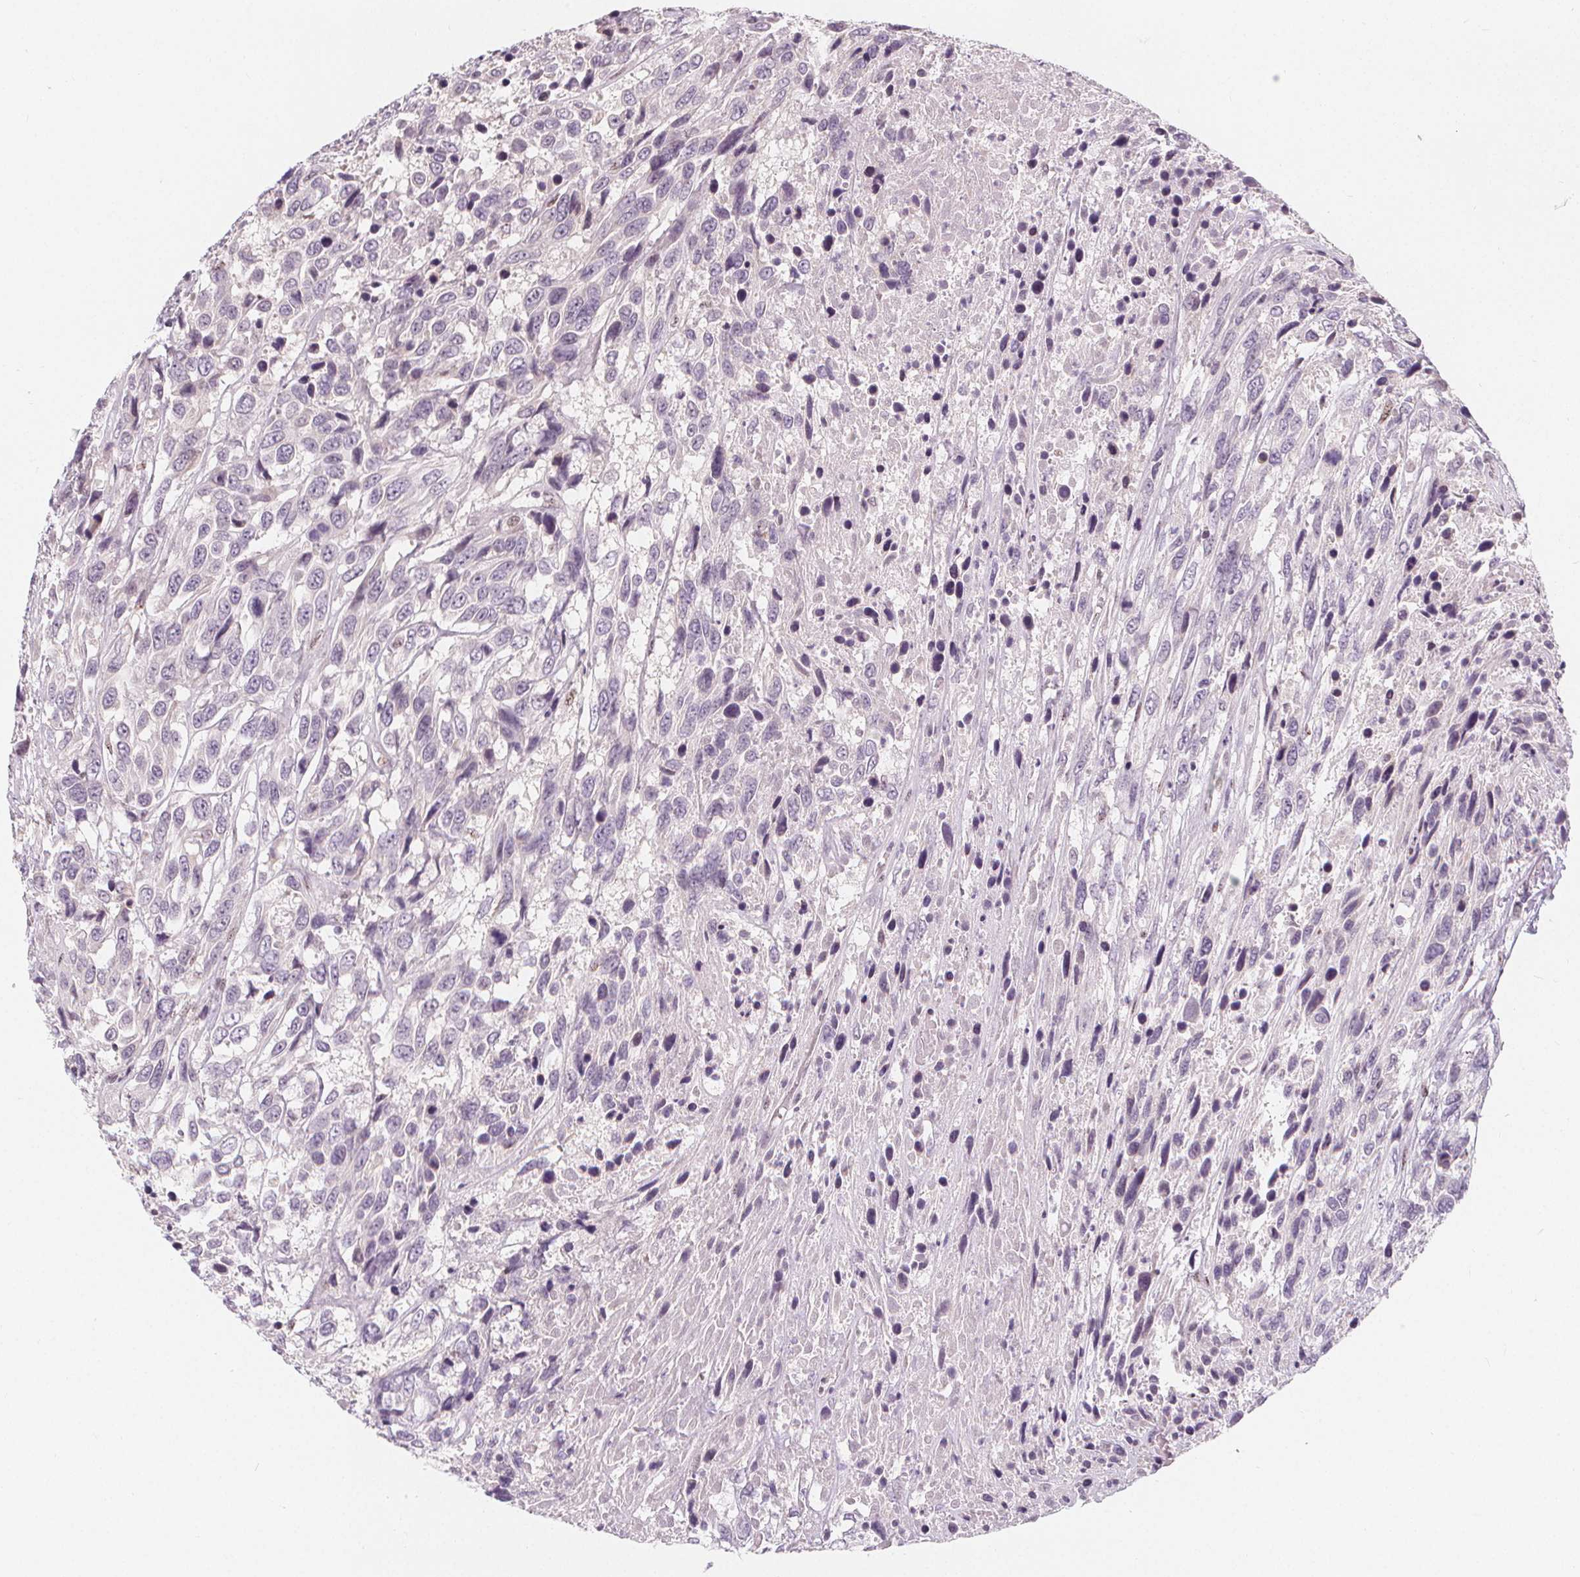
{"staining": {"intensity": "negative", "quantity": "none", "location": "none"}, "tissue": "urothelial cancer", "cell_type": "Tumor cells", "image_type": "cancer", "snomed": [{"axis": "morphology", "description": "Urothelial carcinoma, High grade"}, {"axis": "topography", "description": "Urinary bladder"}], "caption": "Tumor cells show no significant expression in high-grade urothelial carcinoma.", "gene": "DRC3", "patient": {"sex": "female", "age": 70}}